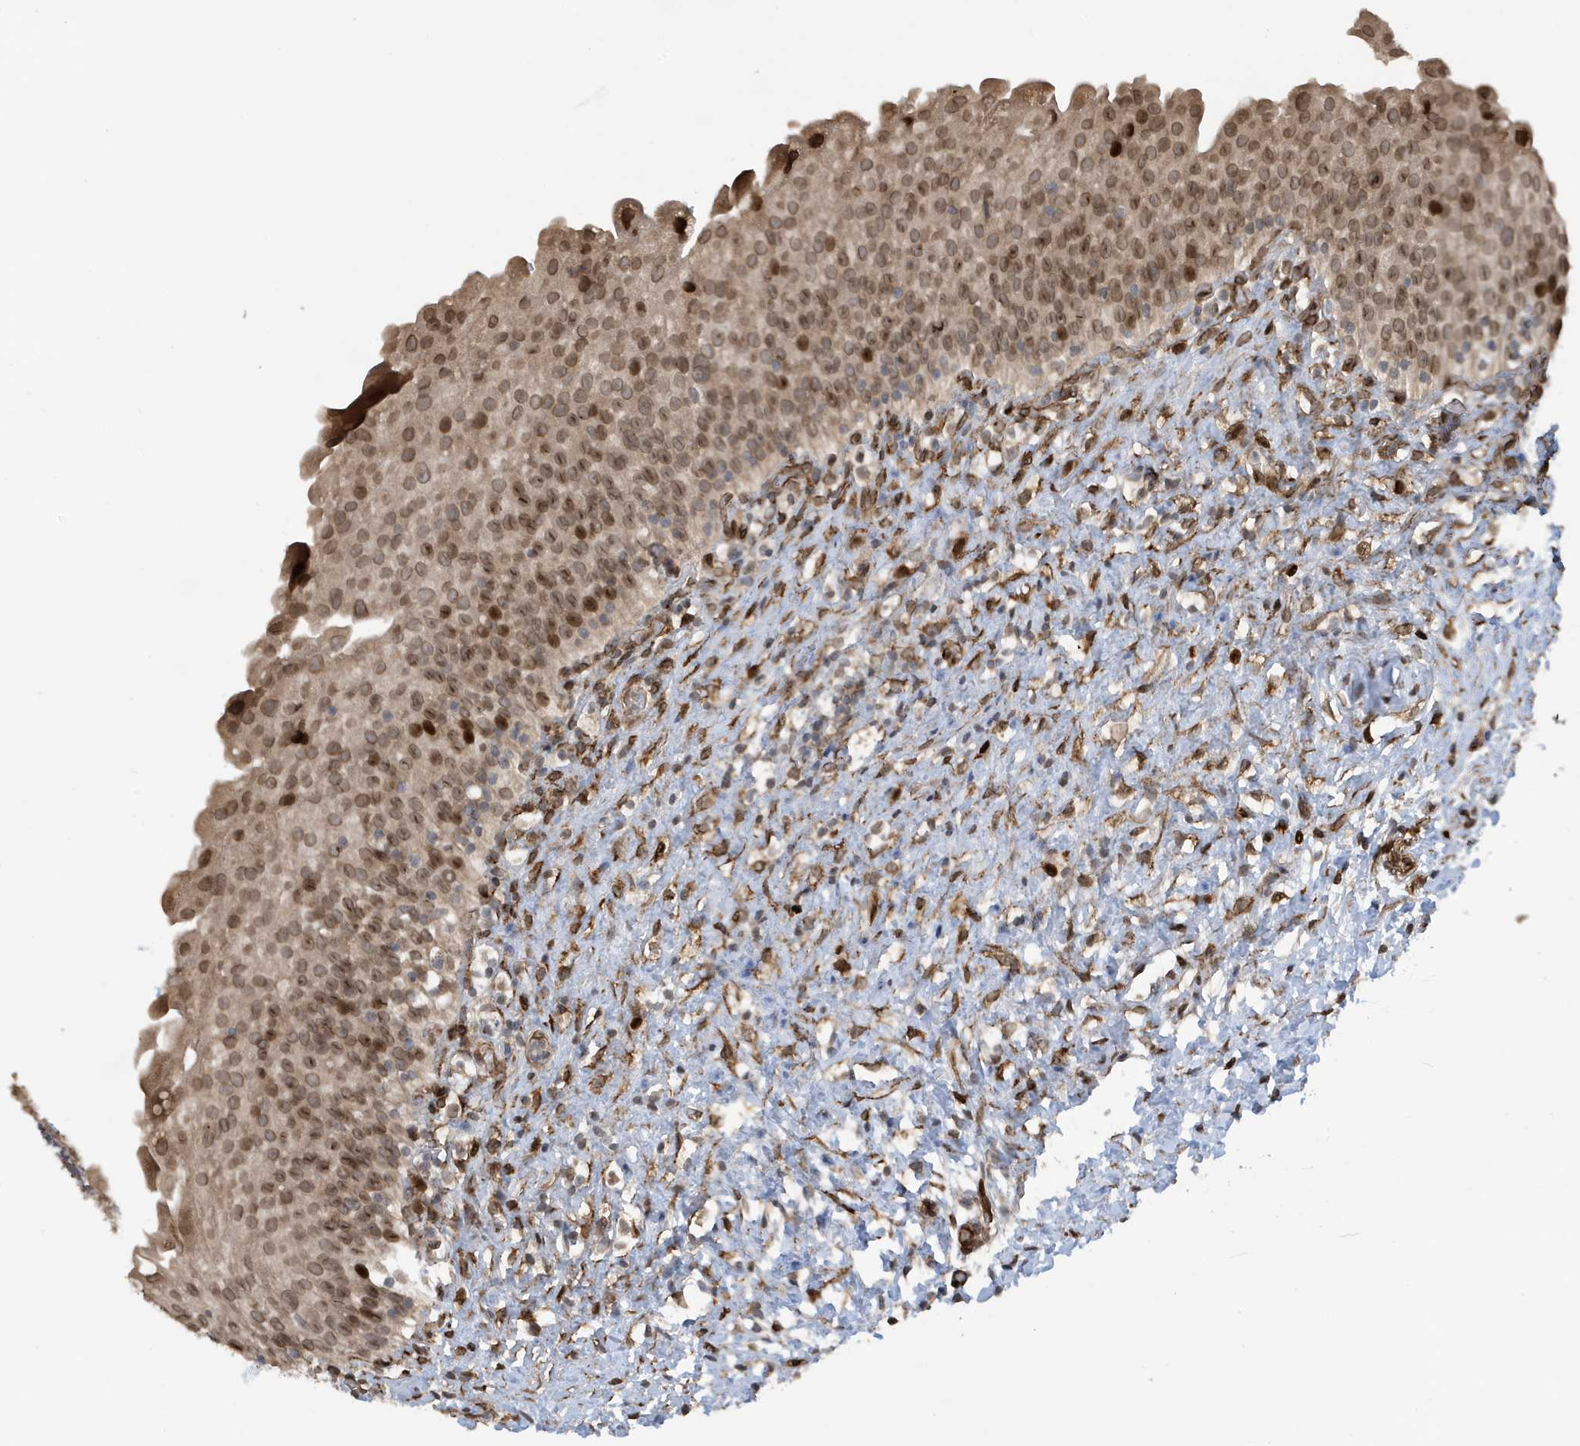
{"staining": {"intensity": "moderate", "quantity": ">75%", "location": "nuclear"}, "tissue": "urinary bladder", "cell_type": "Urothelial cells", "image_type": "normal", "snomed": [{"axis": "morphology", "description": "Normal tissue, NOS"}, {"axis": "topography", "description": "Urinary bladder"}], "caption": "Human urinary bladder stained for a protein (brown) exhibits moderate nuclear positive staining in approximately >75% of urothelial cells.", "gene": "DUSP18", "patient": {"sex": "female", "age": 27}}